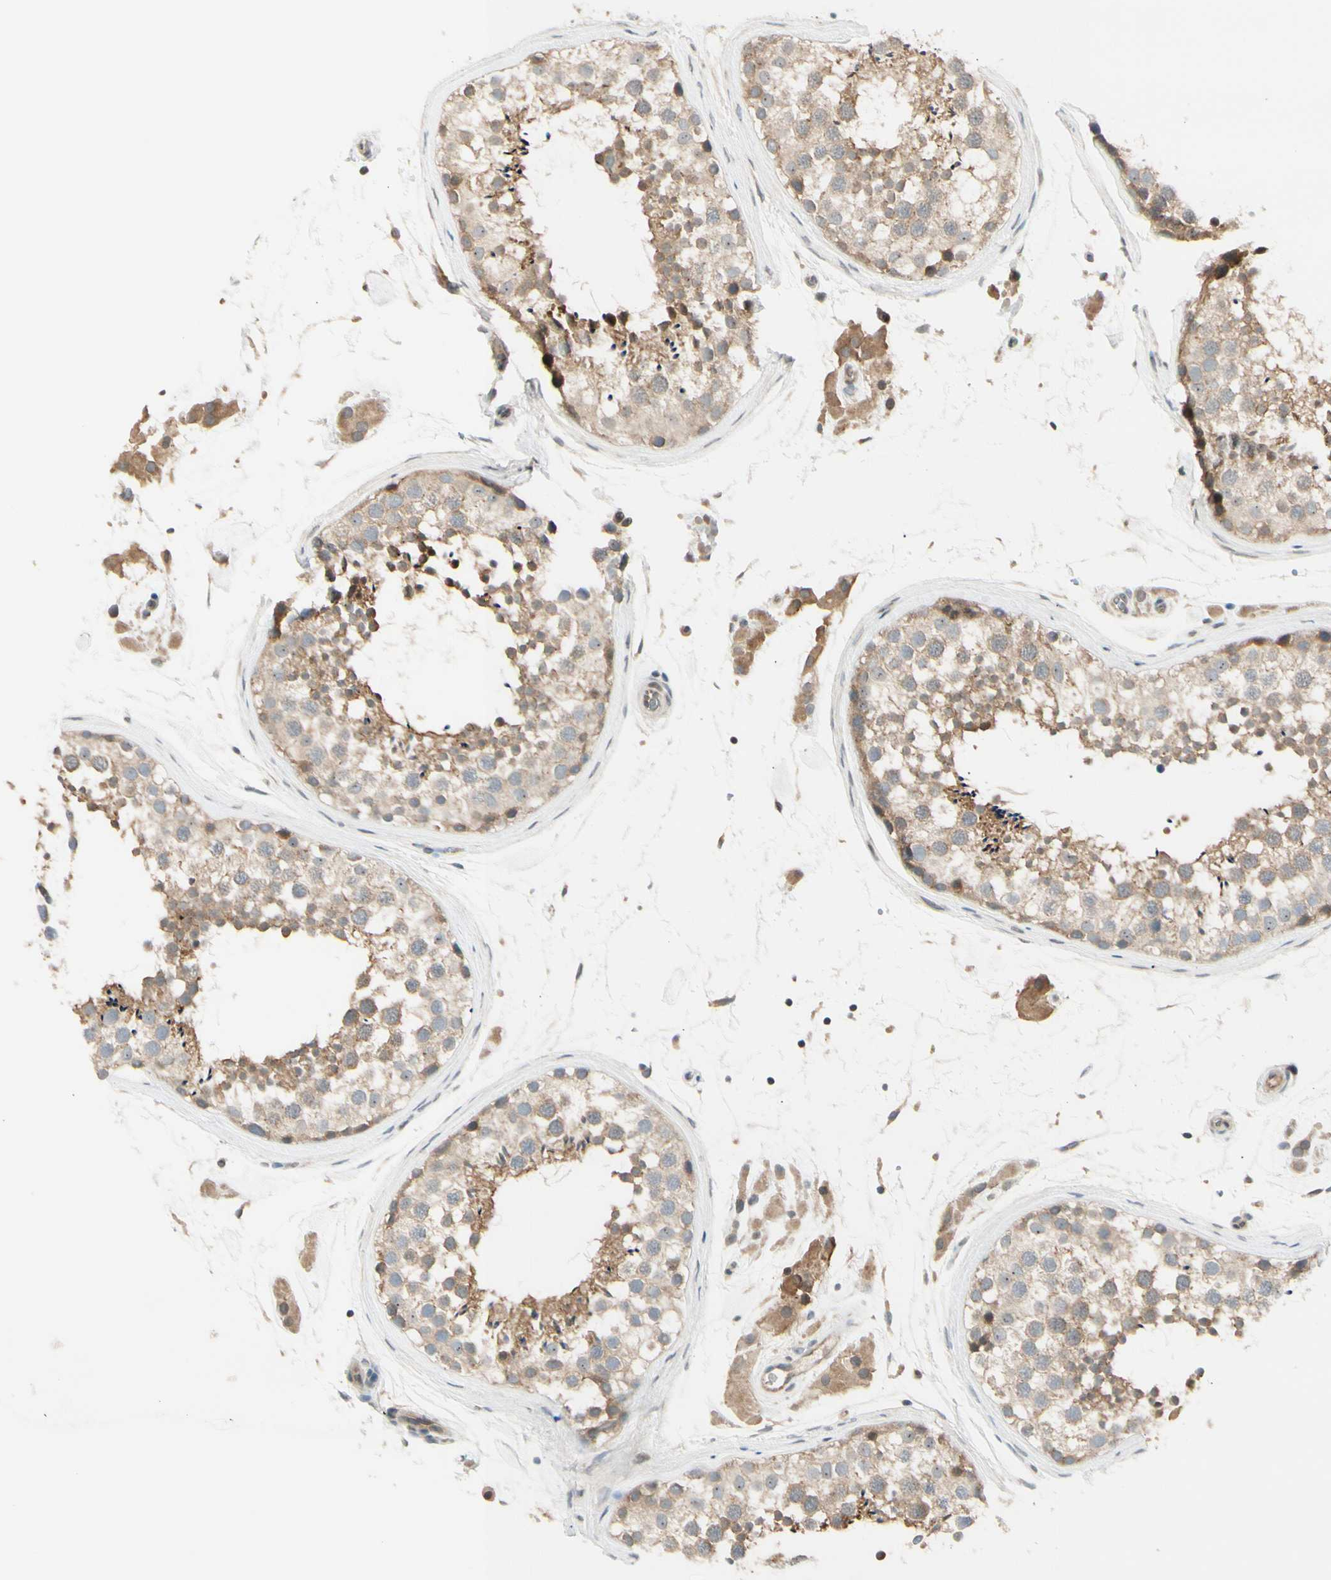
{"staining": {"intensity": "moderate", "quantity": ">75%", "location": "cytoplasmic/membranous"}, "tissue": "testis", "cell_type": "Cells in seminiferous ducts", "image_type": "normal", "snomed": [{"axis": "morphology", "description": "Normal tissue, NOS"}, {"axis": "topography", "description": "Testis"}], "caption": "The photomicrograph demonstrates staining of unremarkable testis, revealing moderate cytoplasmic/membranous protein expression (brown color) within cells in seminiferous ducts.", "gene": "FGF10", "patient": {"sex": "male", "age": 46}}